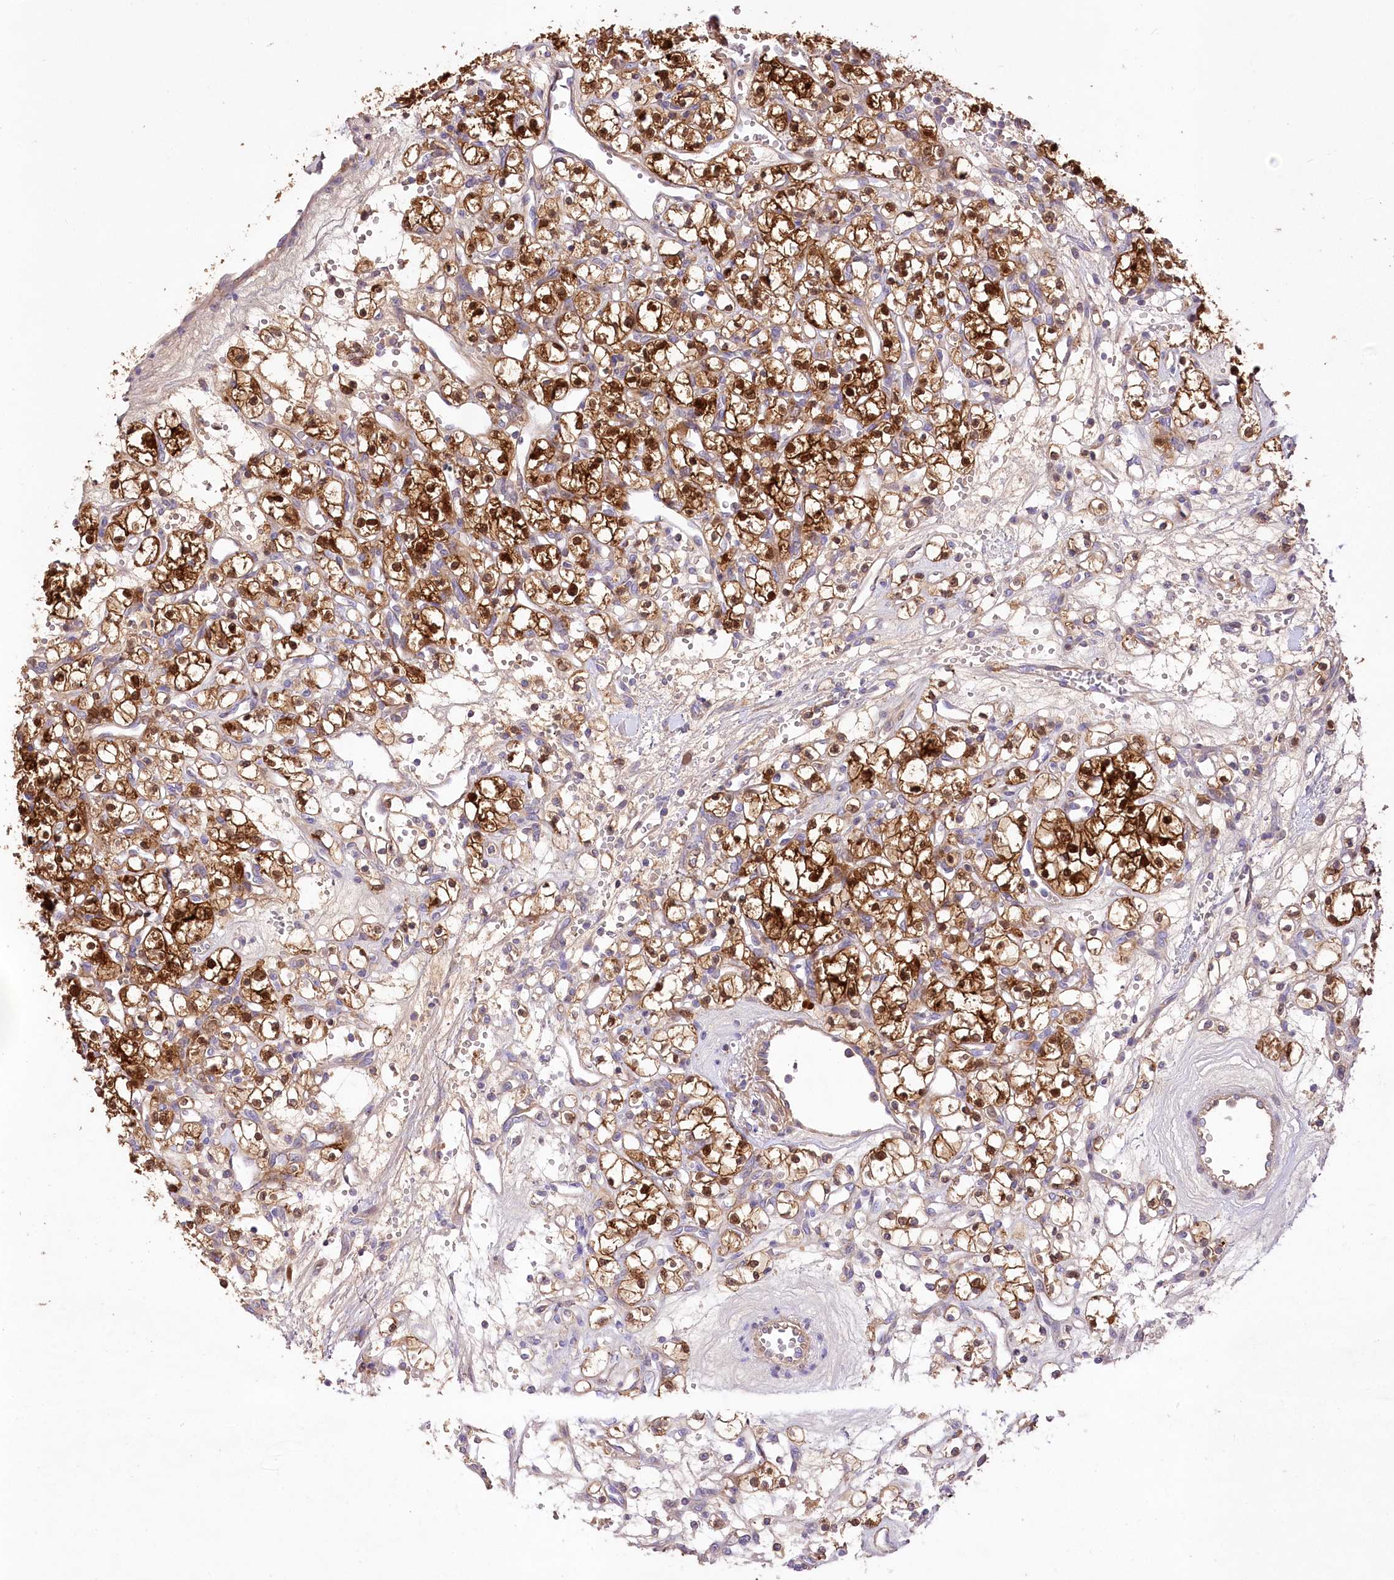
{"staining": {"intensity": "strong", "quantity": ">75%", "location": "cytoplasmic/membranous,nuclear"}, "tissue": "renal cancer", "cell_type": "Tumor cells", "image_type": "cancer", "snomed": [{"axis": "morphology", "description": "Adenocarcinoma, NOS"}, {"axis": "topography", "description": "Kidney"}], "caption": "Tumor cells exhibit high levels of strong cytoplasmic/membranous and nuclear expression in approximately >75% of cells in renal cancer.", "gene": "PBLD", "patient": {"sex": "female", "age": 59}}